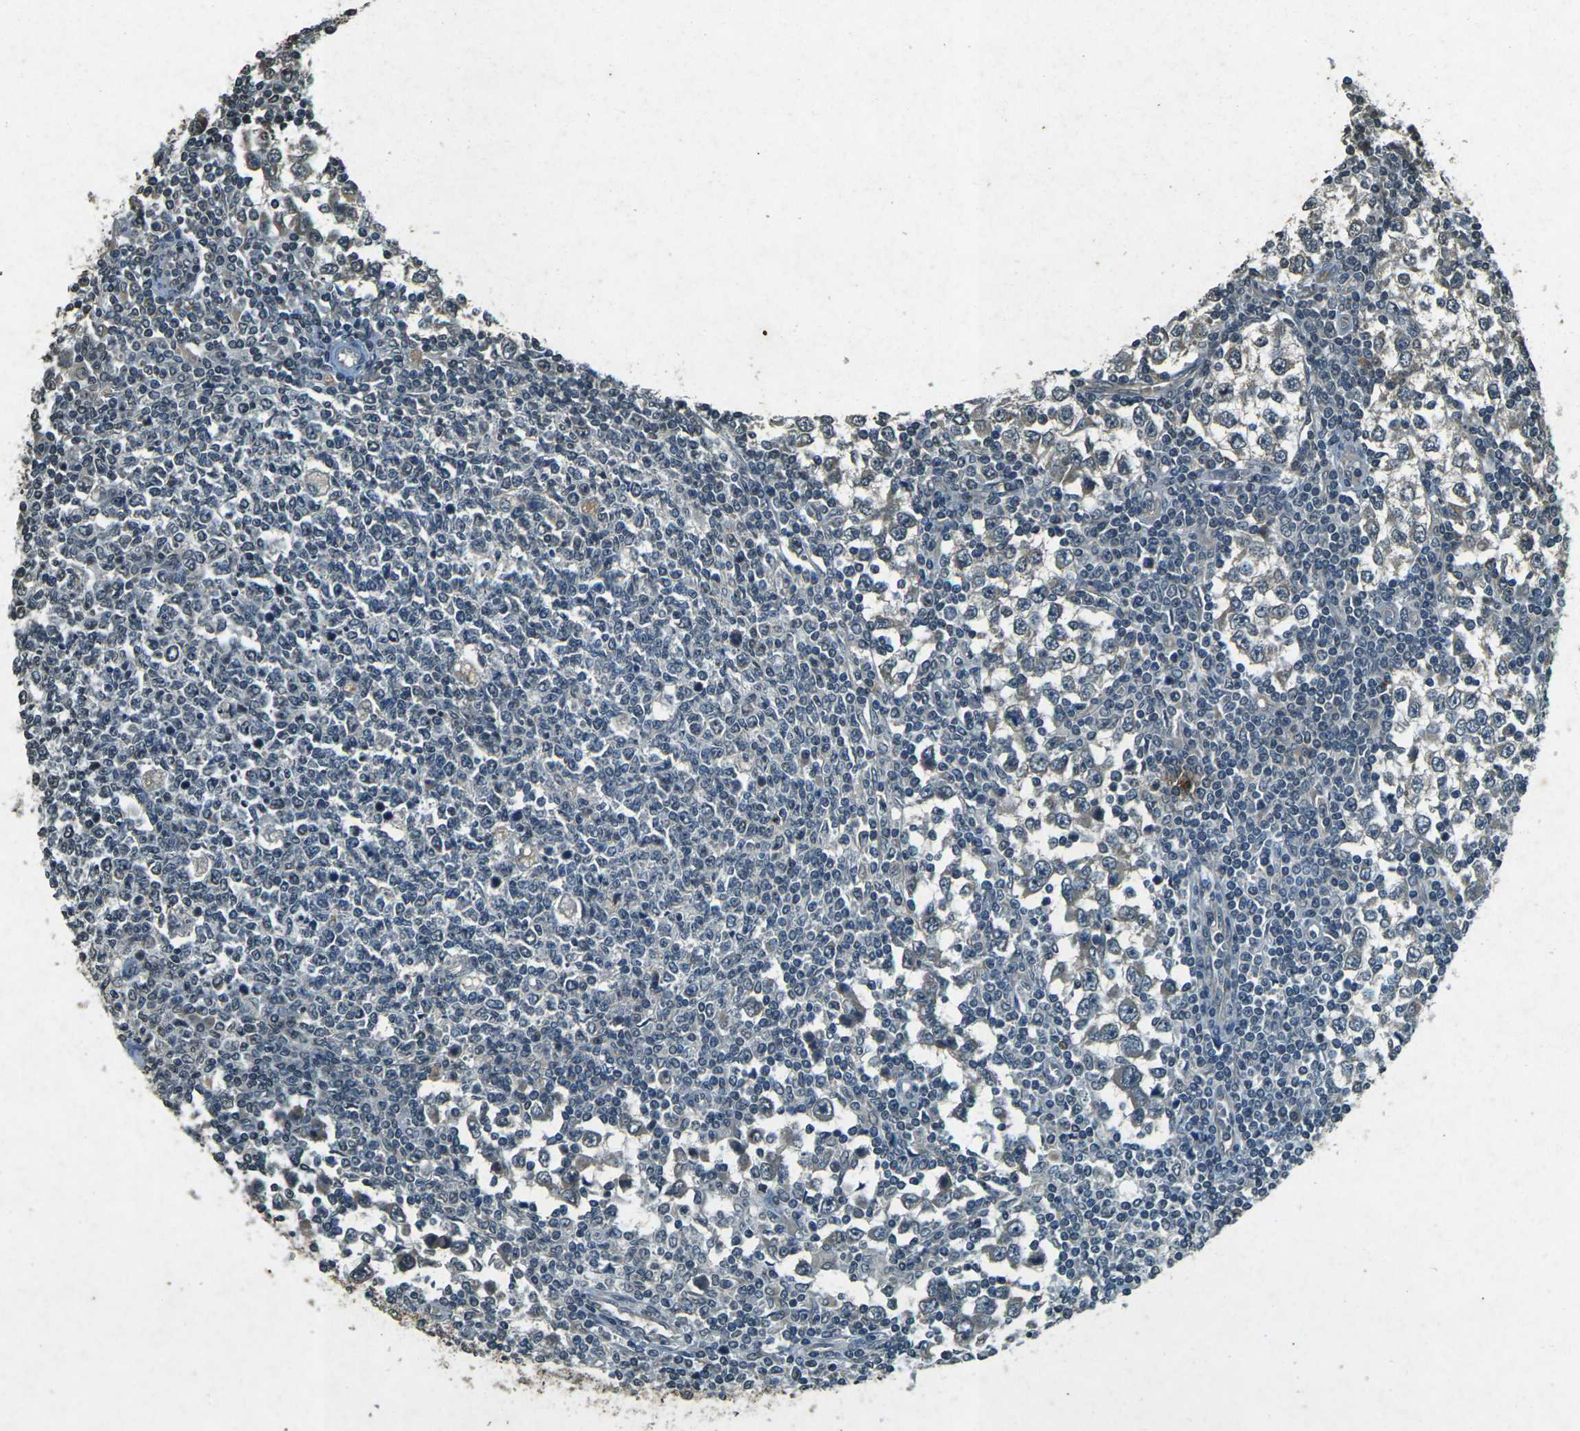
{"staining": {"intensity": "negative", "quantity": "none", "location": "none"}, "tissue": "testis cancer", "cell_type": "Tumor cells", "image_type": "cancer", "snomed": [{"axis": "morphology", "description": "Seminoma, NOS"}, {"axis": "topography", "description": "Testis"}], "caption": "The image demonstrates no staining of tumor cells in testis seminoma. (DAB (3,3'-diaminobenzidine) immunohistochemistry (IHC) visualized using brightfield microscopy, high magnification).", "gene": "PDE2A", "patient": {"sex": "male", "age": 65}}